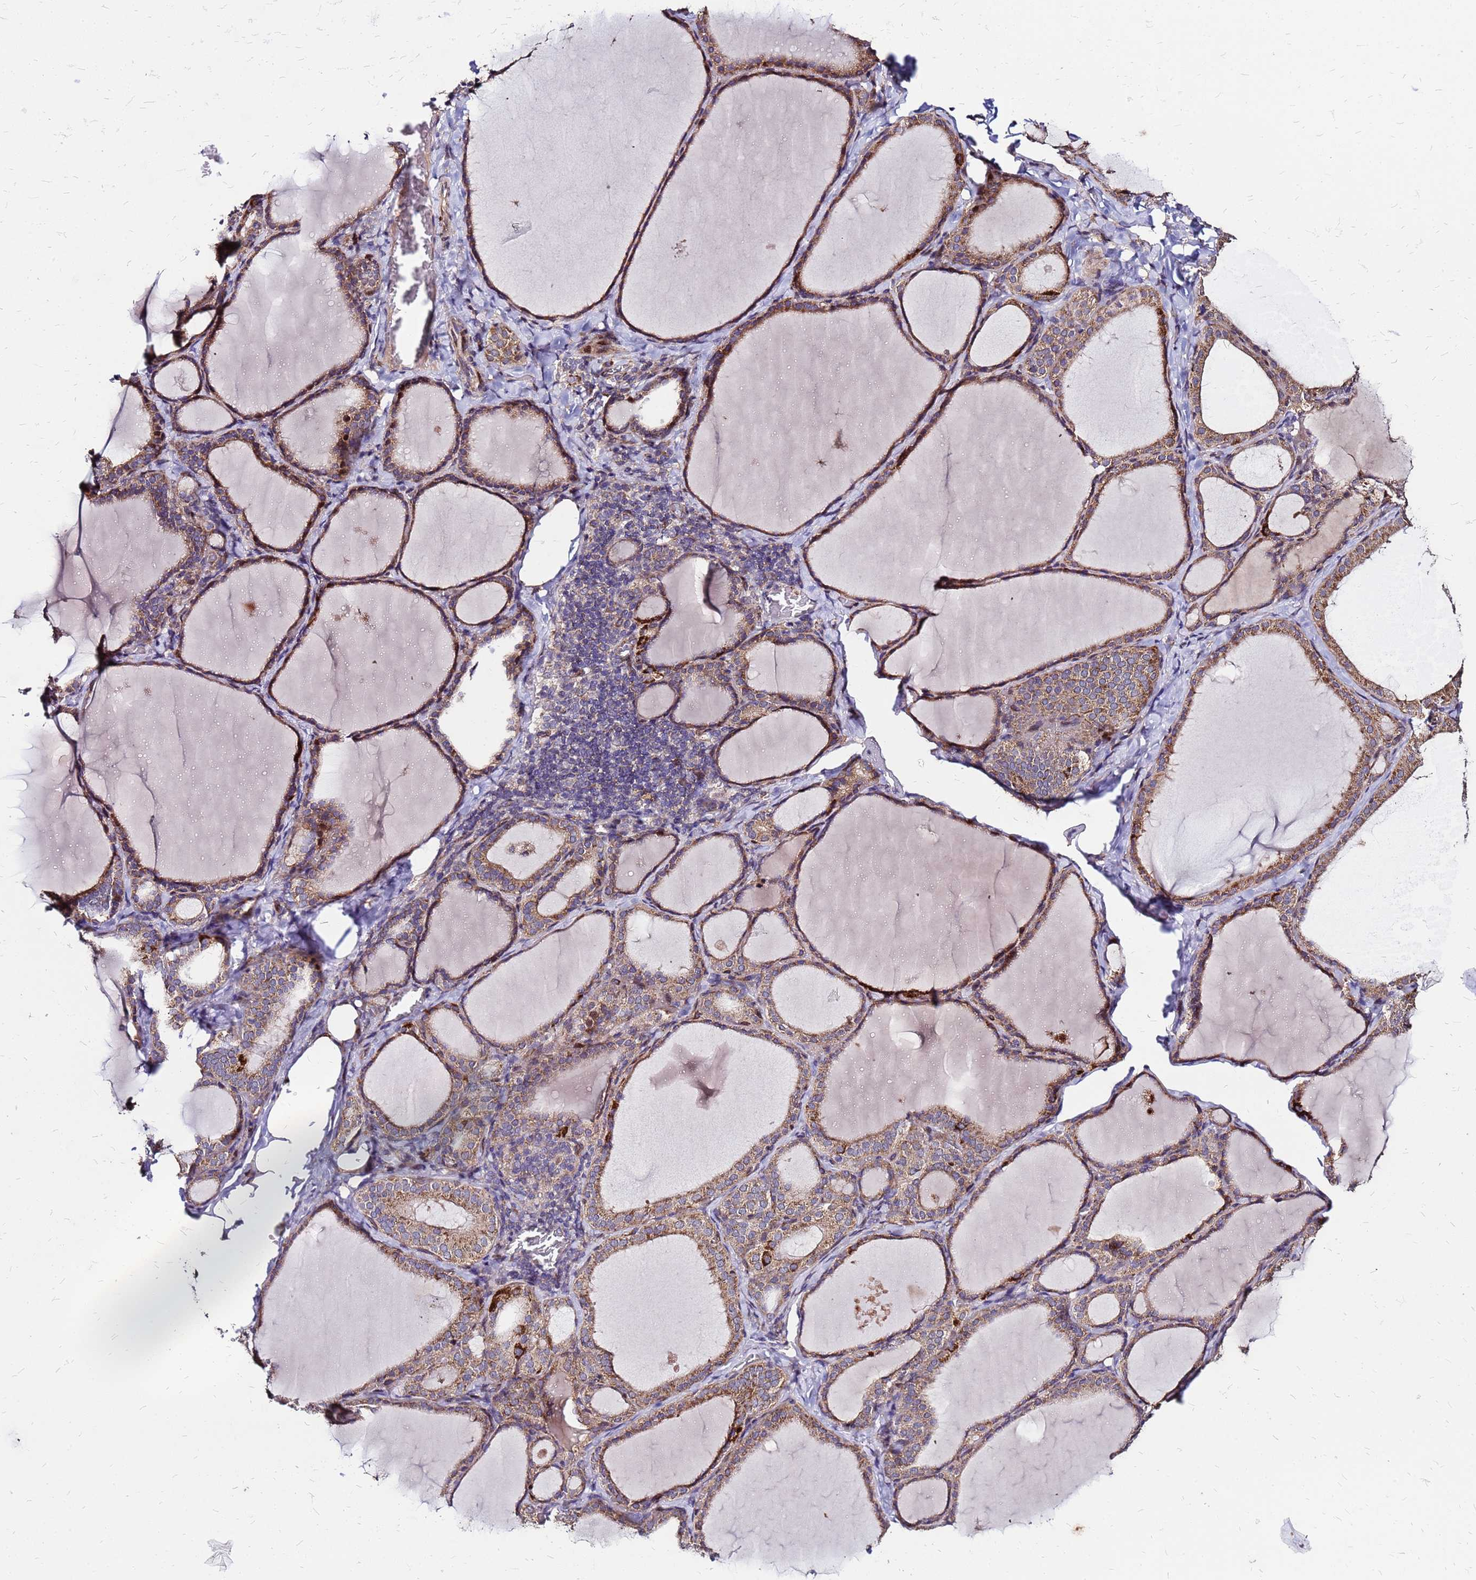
{"staining": {"intensity": "moderate", "quantity": ">75%", "location": "cytoplasmic/membranous"}, "tissue": "thyroid gland", "cell_type": "Glandular cells", "image_type": "normal", "snomed": [{"axis": "morphology", "description": "Normal tissue, NOS"}, {"axis": "topography", "description": "Thyroid gland"}], "caption": "Glandular cells exhibit medium levels of moderate cytoplasmic/membranous positivity in about >75% of cells in normal thyroid gland.", "gene": "ARHGEF35", "patient": {"sex": "female", "age": 39}}